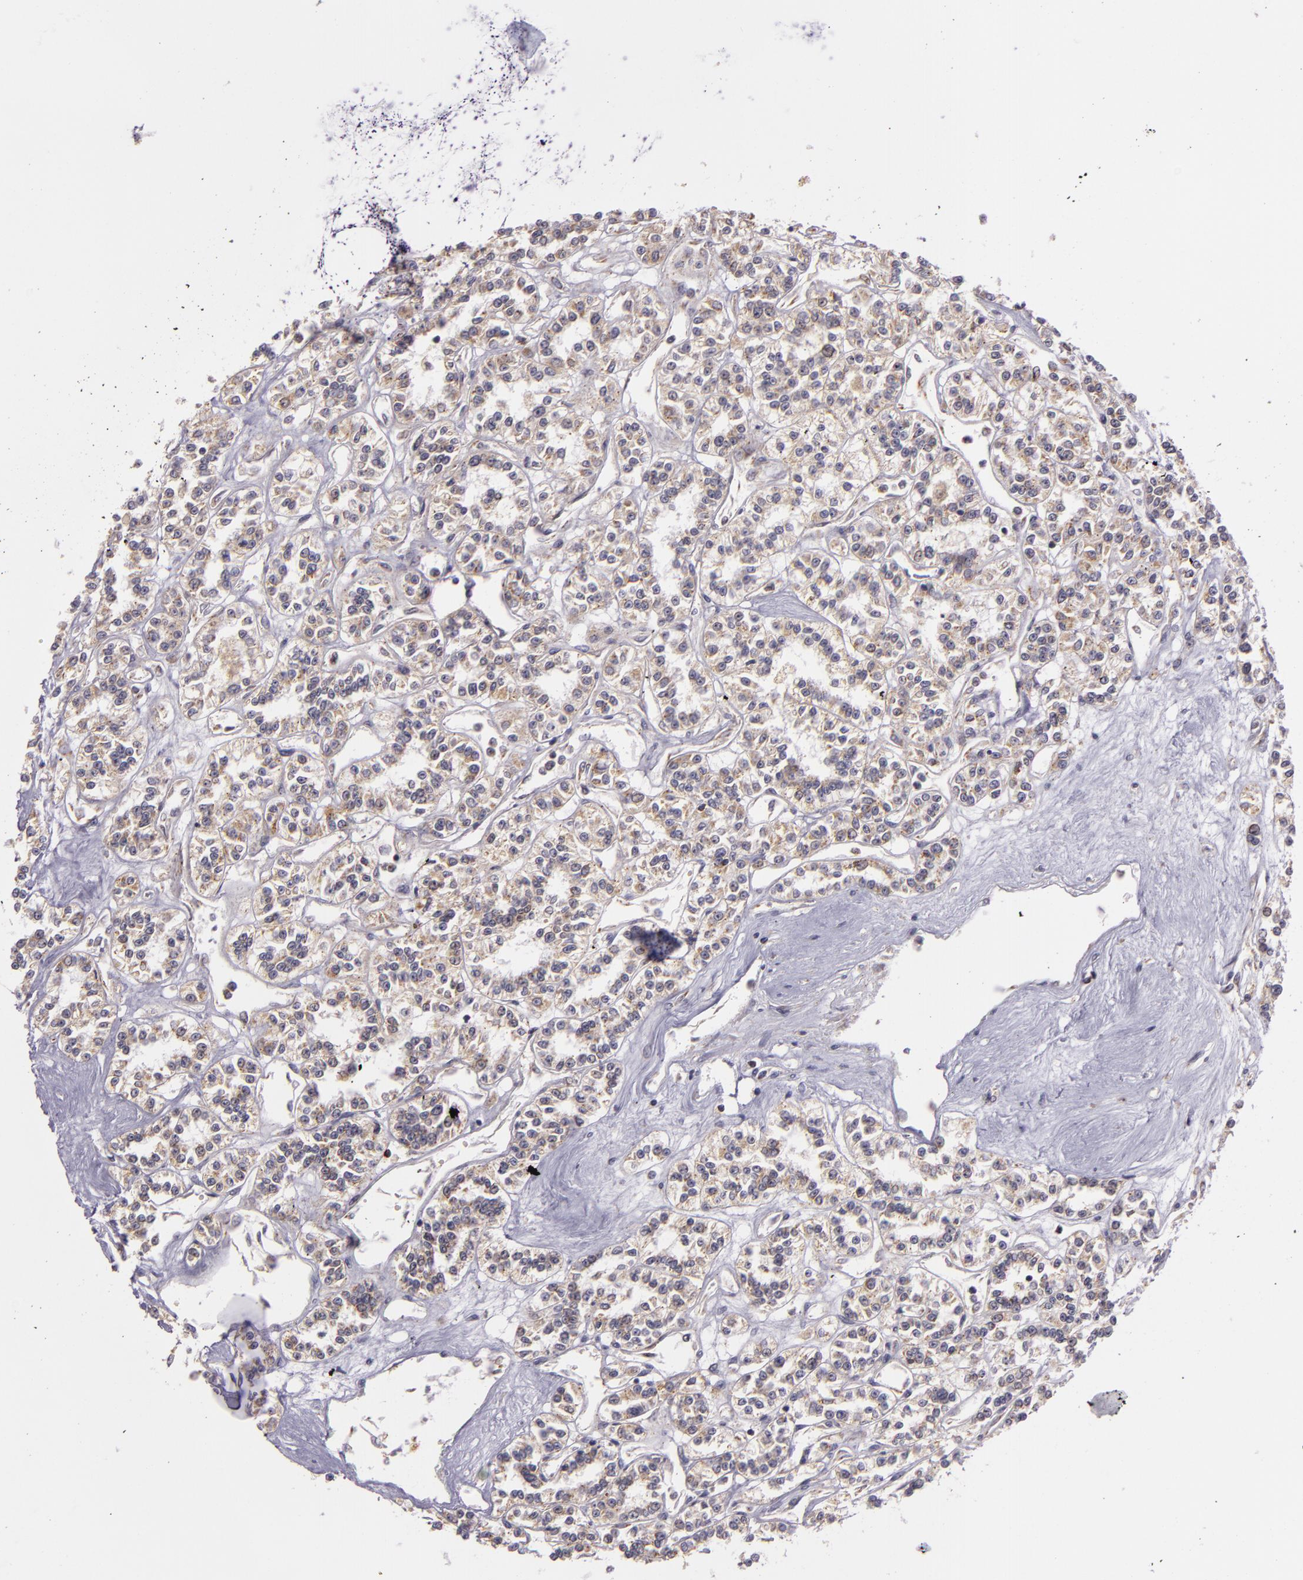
{"staining": {"intensity": "weak", "quantity": ">75%", "location": "cytoplasmic/membranous"}, "tissue": "renal cancer", "cell_type": "Tumor cells", "image_type": "cancer", "snomed": [{"axis": "morphology", "description": "Adenocarcinoma, NOS"}, {"axis": "topography", "description": "Kidney"}], "caption": "Immunohistochemical staining of human renal adenocarcinoma reveals low levels of weak cytoplasmic/membranous protein positivity in about >75% of tumor cells.", "gene": "CILK1", "patient": {"sex": "female", "age": 76}}